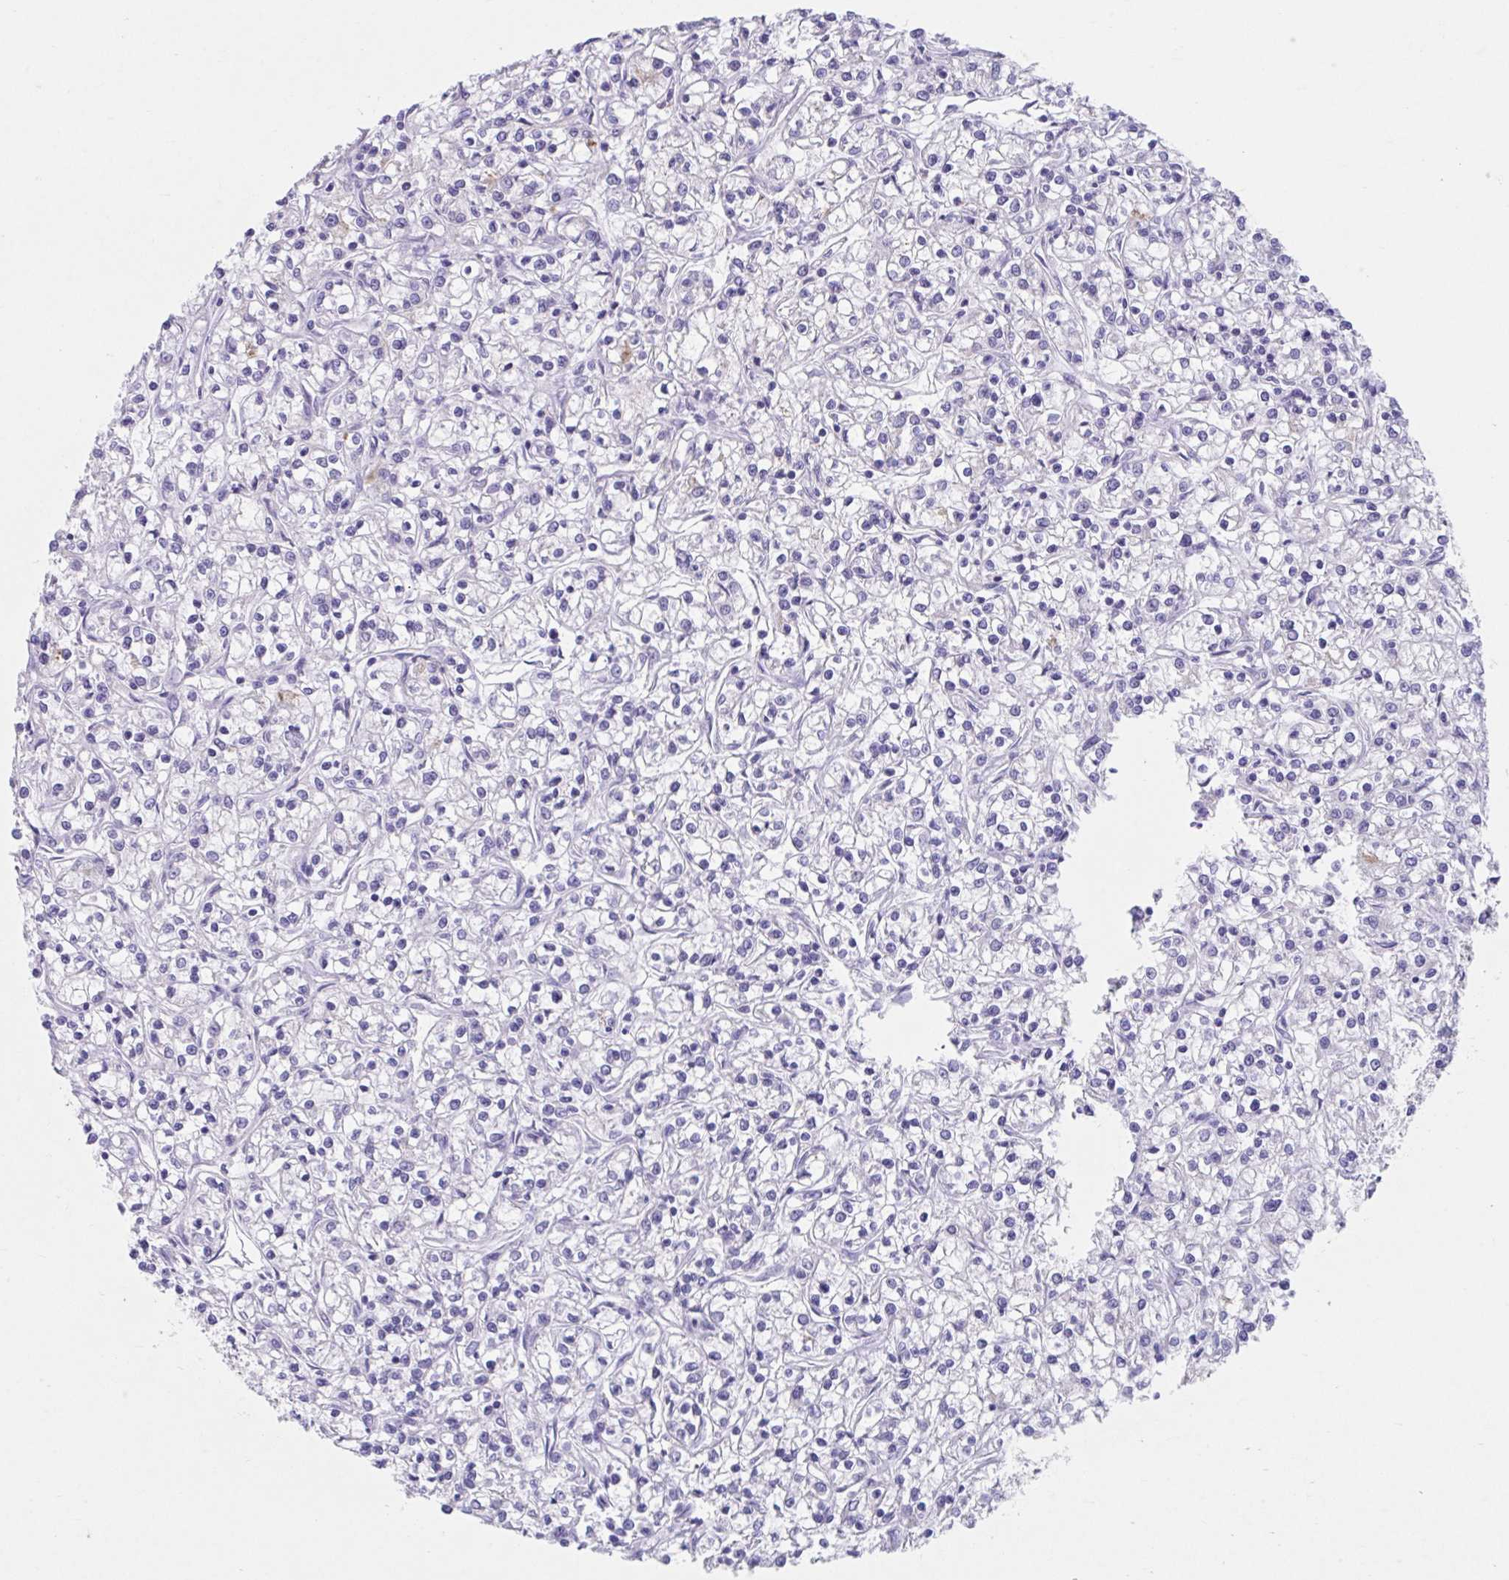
{"staining": {"intensity": "moderate", "quantity": "<25%", "location": "cytoplasmic/membranous"}, "tissue": "renal cancer", "cell_type": "Tumor cells", "image_type": "cancer", "snomed": [{"axis": "morphology", "description": "Adenocarcinoma, NOS"}, {"axis": "topography", "description": "Kidney"}], "caption": "Immunohistochemical staining of adenocarcinoma (renal) demonstrates low levels of moderate cytoplasmic/membranous staining in about <25% of tumor cells.", "gene": "GPR162", "patient": {"sex": "female", "age": 59}}